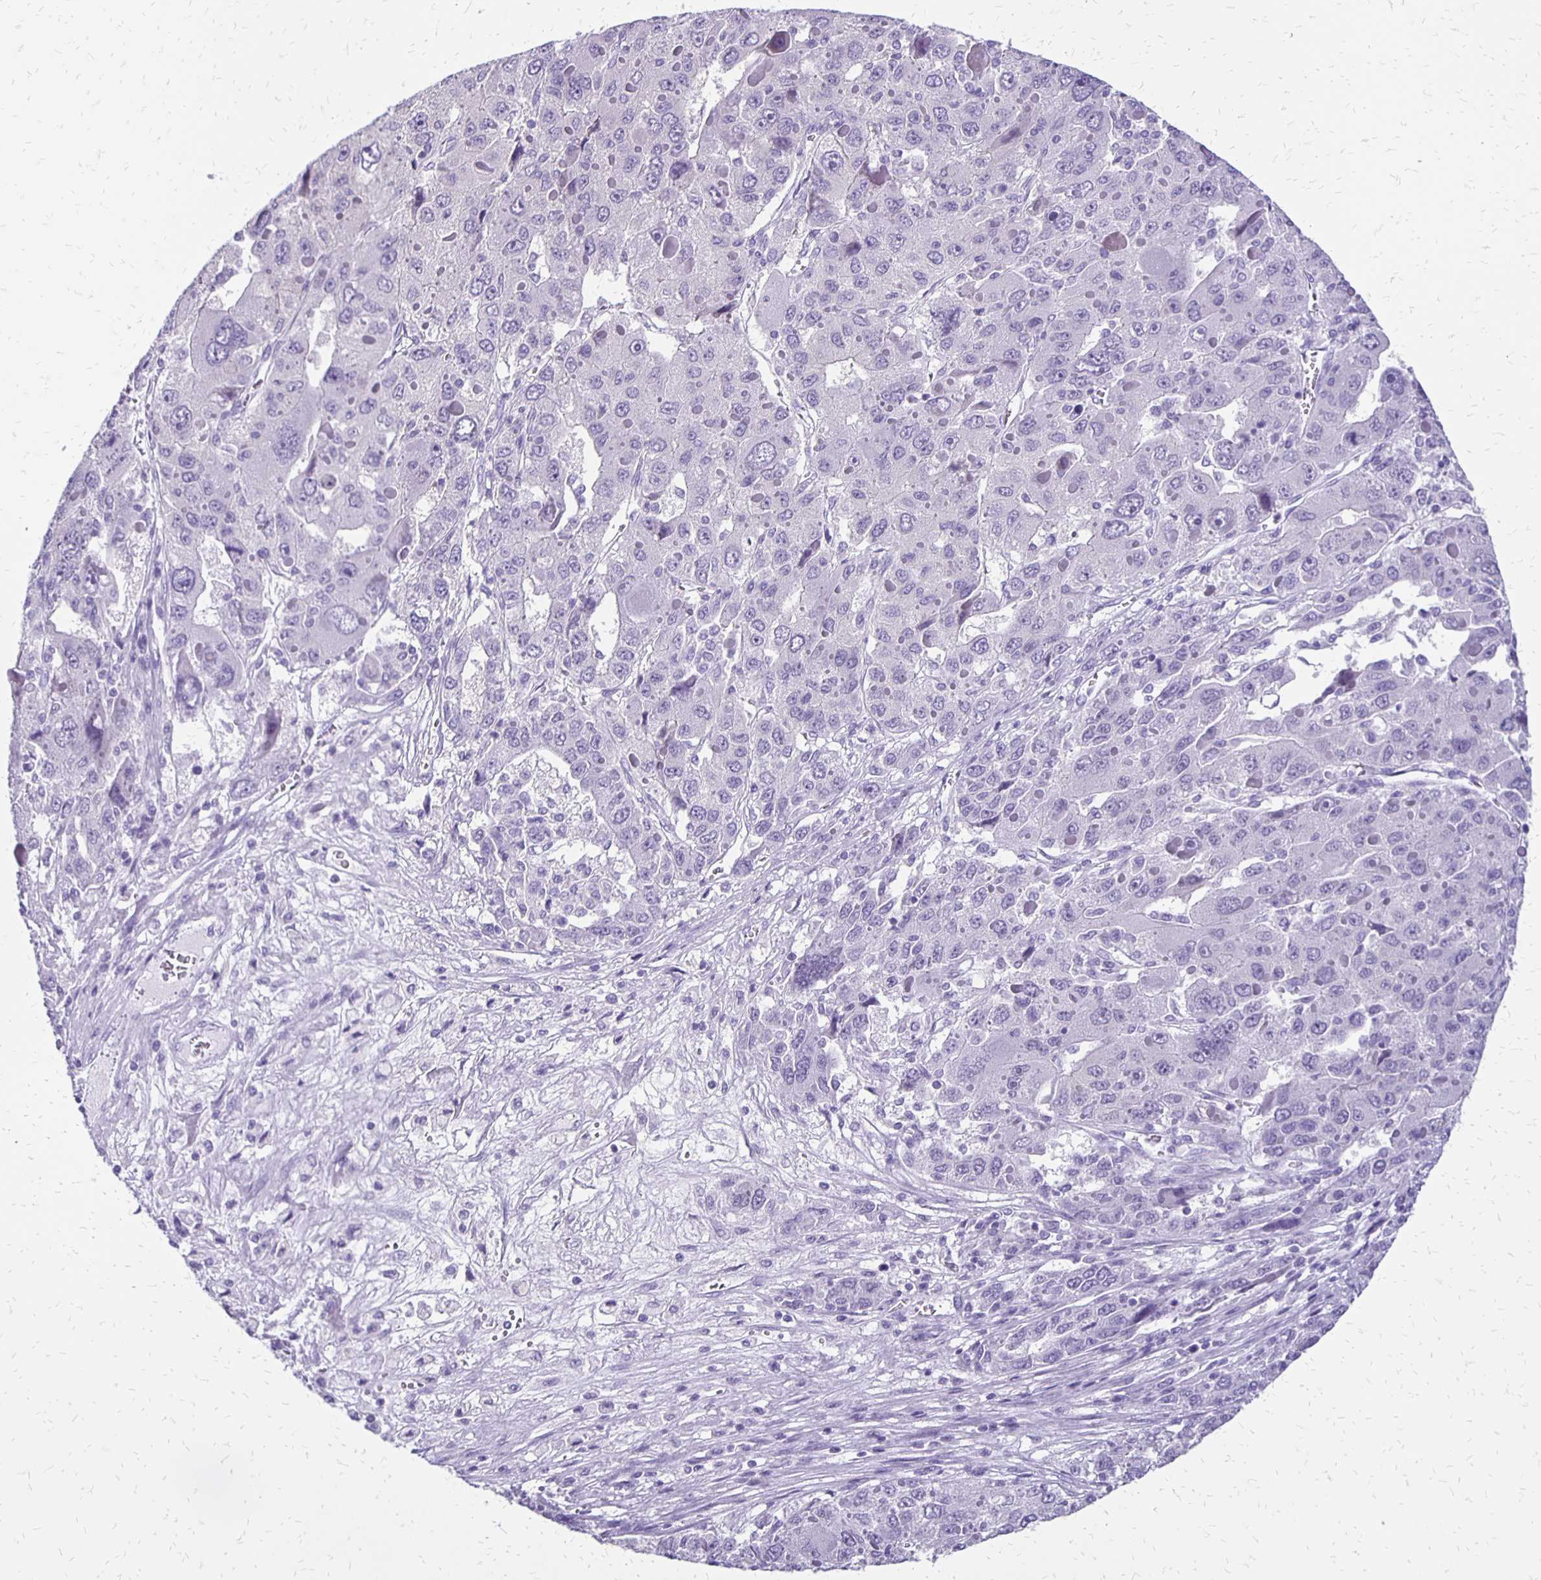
{"staining": {"intensity": "negative", "quantity": "none", "location": "none"}, "tissue": "liver cancer", "cell_type": "Tumor cells", "image_type": "cancer", "snomed": [{"axis": "morphology", "description": "Carcinoma, Hepatocellular, NOS"}, {"axis": "topography", "description": "Liver"}], "caption": "Immunohistochemical staining of human hepatocellular carcinoma (liver) shows no significant positivity in tumor cells. (Immunohistochemistry (ihc), brightfield microscopy, high magnification).", "gene": "ANKRD45", "patient": {"sex": "female", "age": 41}}